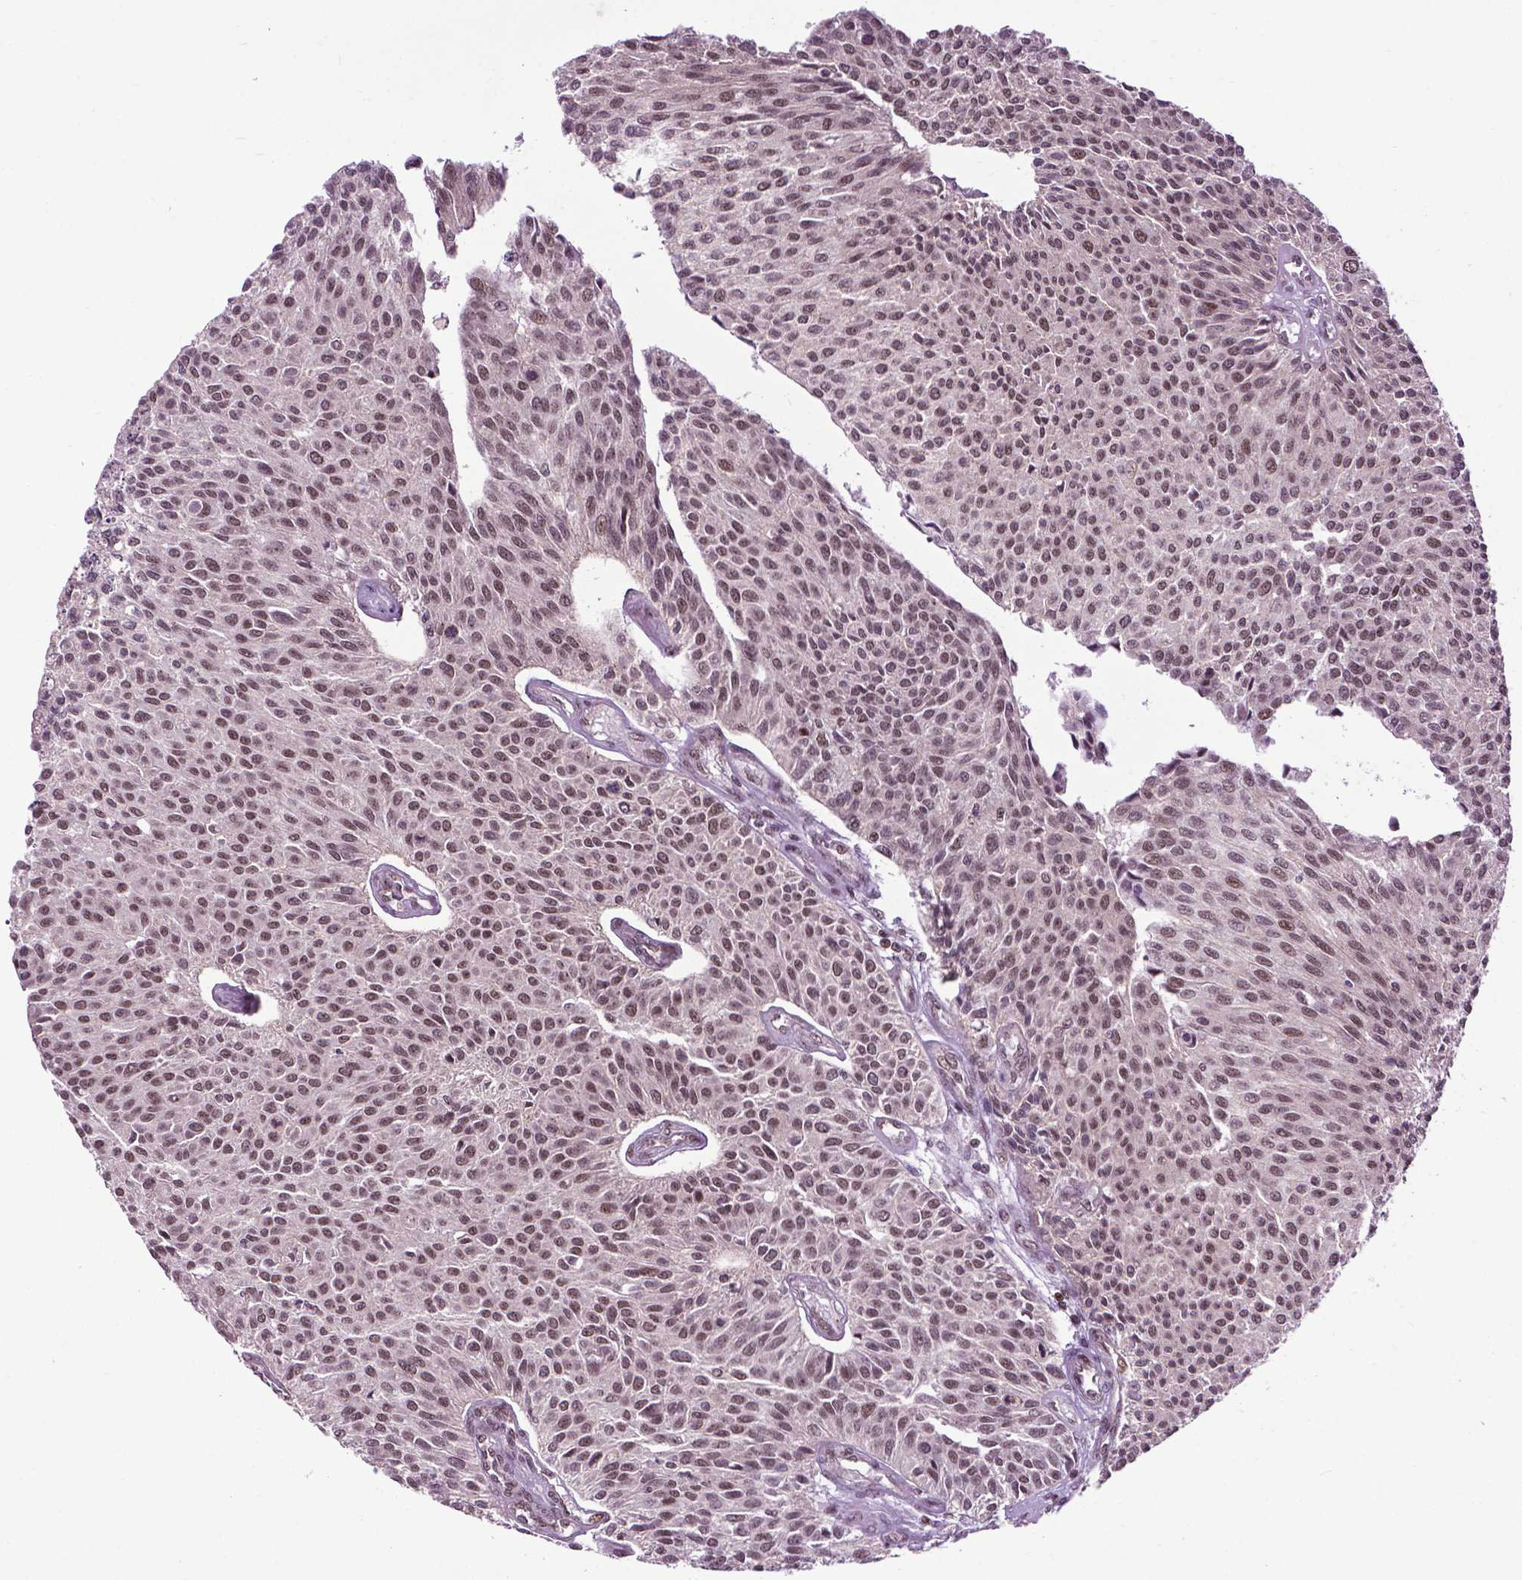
{"staining": {"intensity": "weak", "quantity": "<25%", "location": "nuclear"}, "tissue": "urothelial cancer", "cell_type": "Tumor cells", "image_type": "cancer", "snomed": [{"axis": "morphology", "description": "Urothelial carcinoma, NOS"}, {"axis": "topography", "description": "Urinary bladder"}], "caption": "A histopathology image of human urothelial cancer is negative for staining in tumor cells. (DAB immunohistochemistry (IHC) with hematoxylin counter stain).", "gene": "EAF1", "patient": {"sex": "male", "age": 55}}